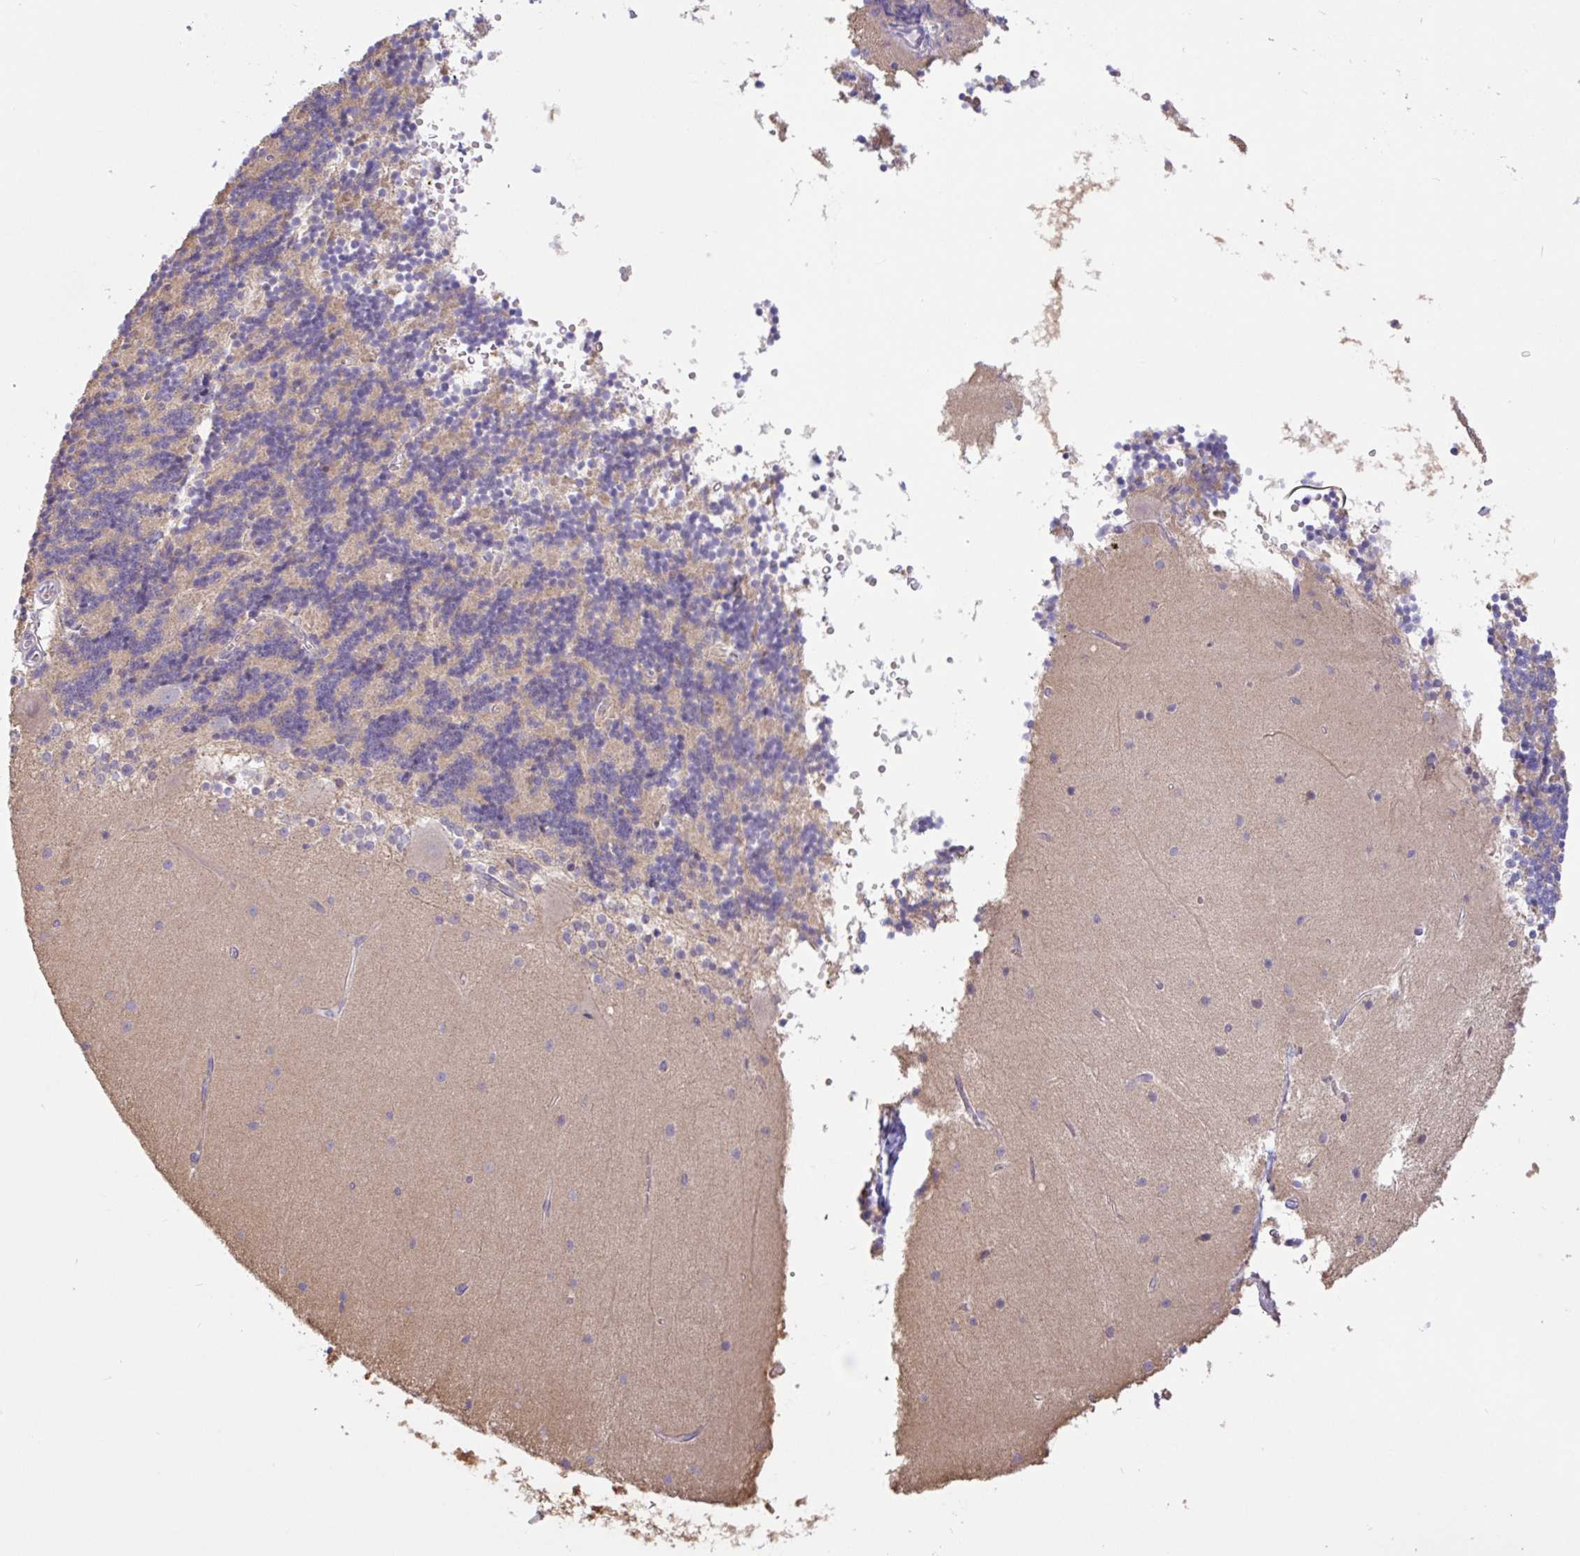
{"staining": {"intensity": "negative", "quantity": "none", "location": "none"}, "tissue": "cerebellum", "cell_type": "Cells in granular layer", "image_type": "normal", "snomed": [{"axis": "morphology", "description": "Normal tissue, NOS"}, {"axis": "topography", "description": "Cerebellum"}], "caption": "This is a micrograph of immunohistochemistry (IHC) staining of benign cerebellum, which shows no staining in cells in granular layer. Brightfield microscopy of IHC stained with DAB (brown) and hematoxylin (blue), captured at high magnification.", "gene": "PLCD4", "patient": {"sex": "female", "age": 54}}